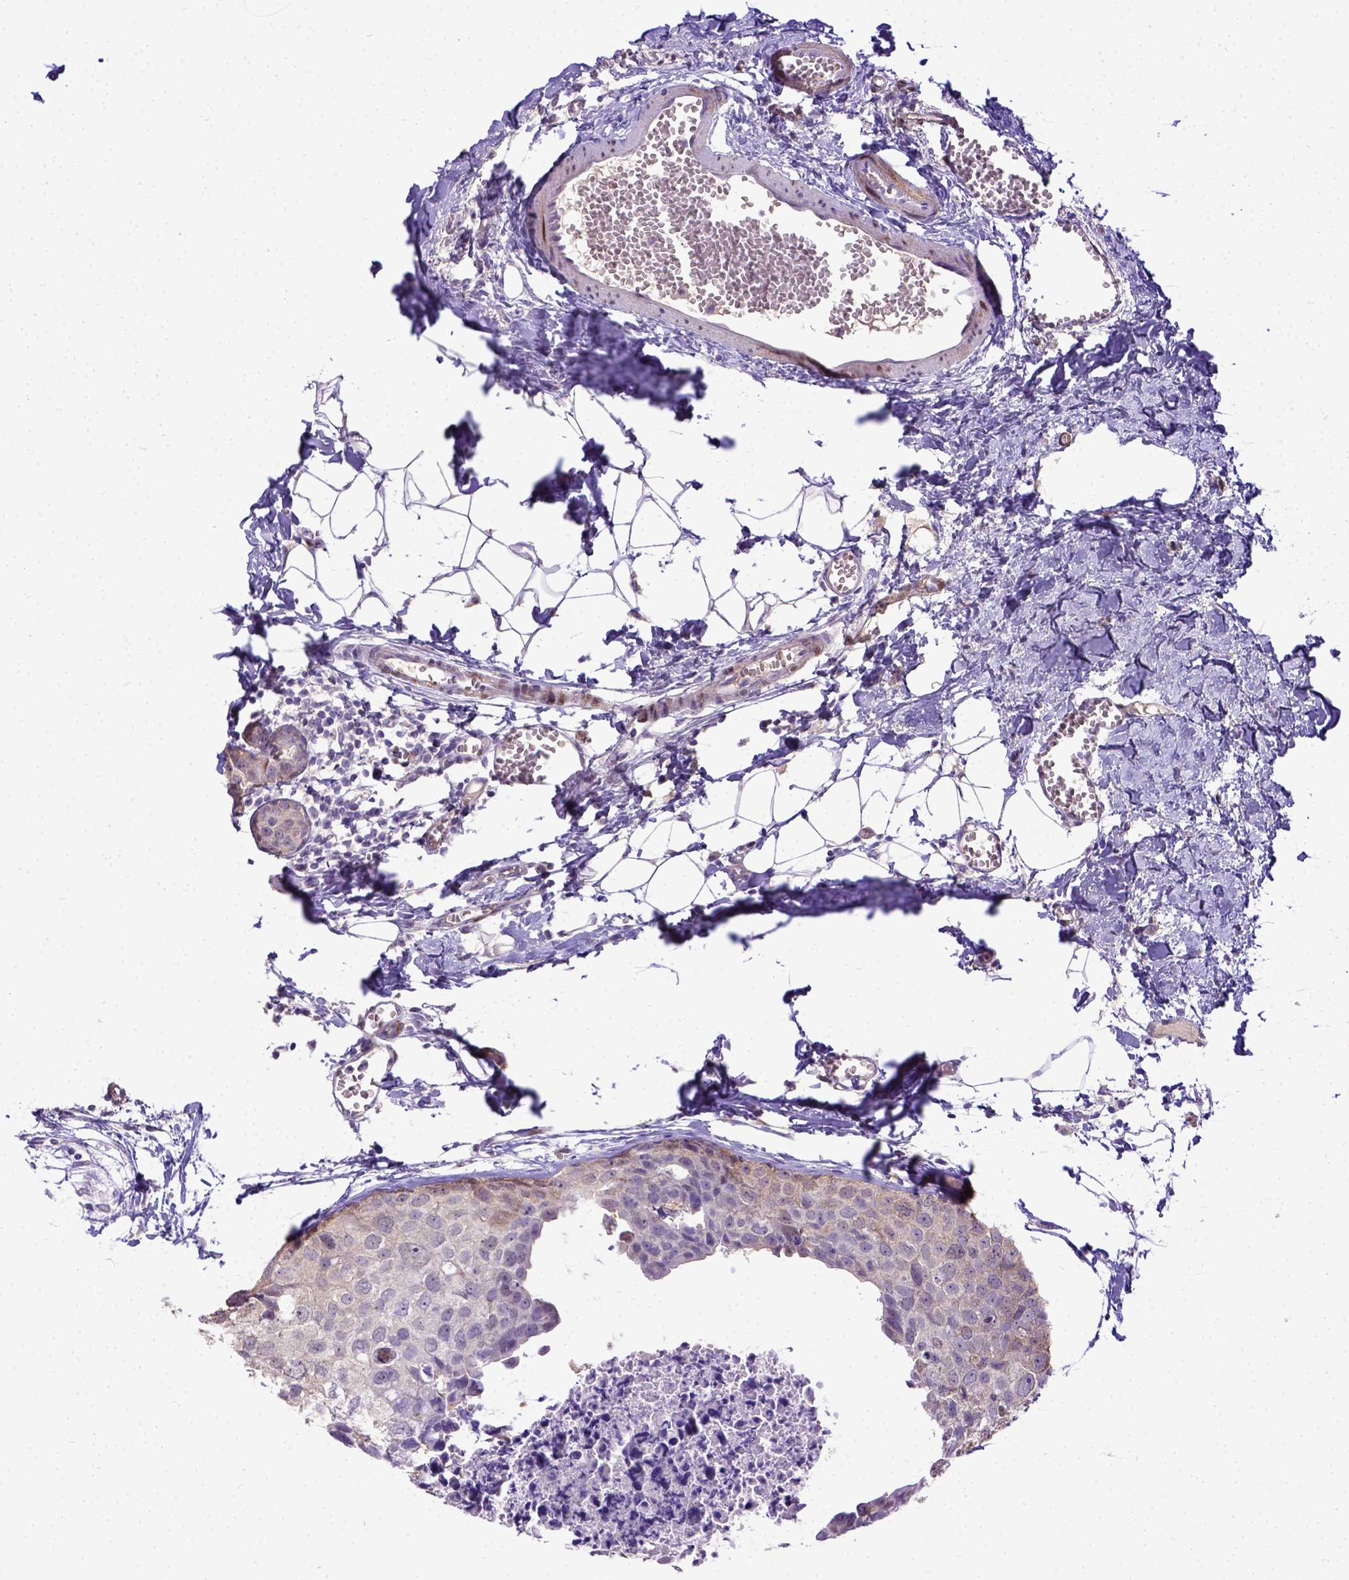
{"staining": {"intensity": "weak", "quantity": "<25%", "location": "cytoplasmic/membranous"}, "tissue": "breast cancer", "cell_type": "Tumor cells", "image_type": "cancer", "snomed": [{"axis": "morphology", "description": "Duct carcinoma"}, {"axis": "topography", "description": "Breast"}], "caption": "Immunohistochemistry (IHC) histopathology image of infiltrating ductal carcinoma (breast) stained for a protein (brown), which demonstrates no expression in tumor cells.", "gene": "BTN1A1", "patient": {"sex": "female", "age": 38}}